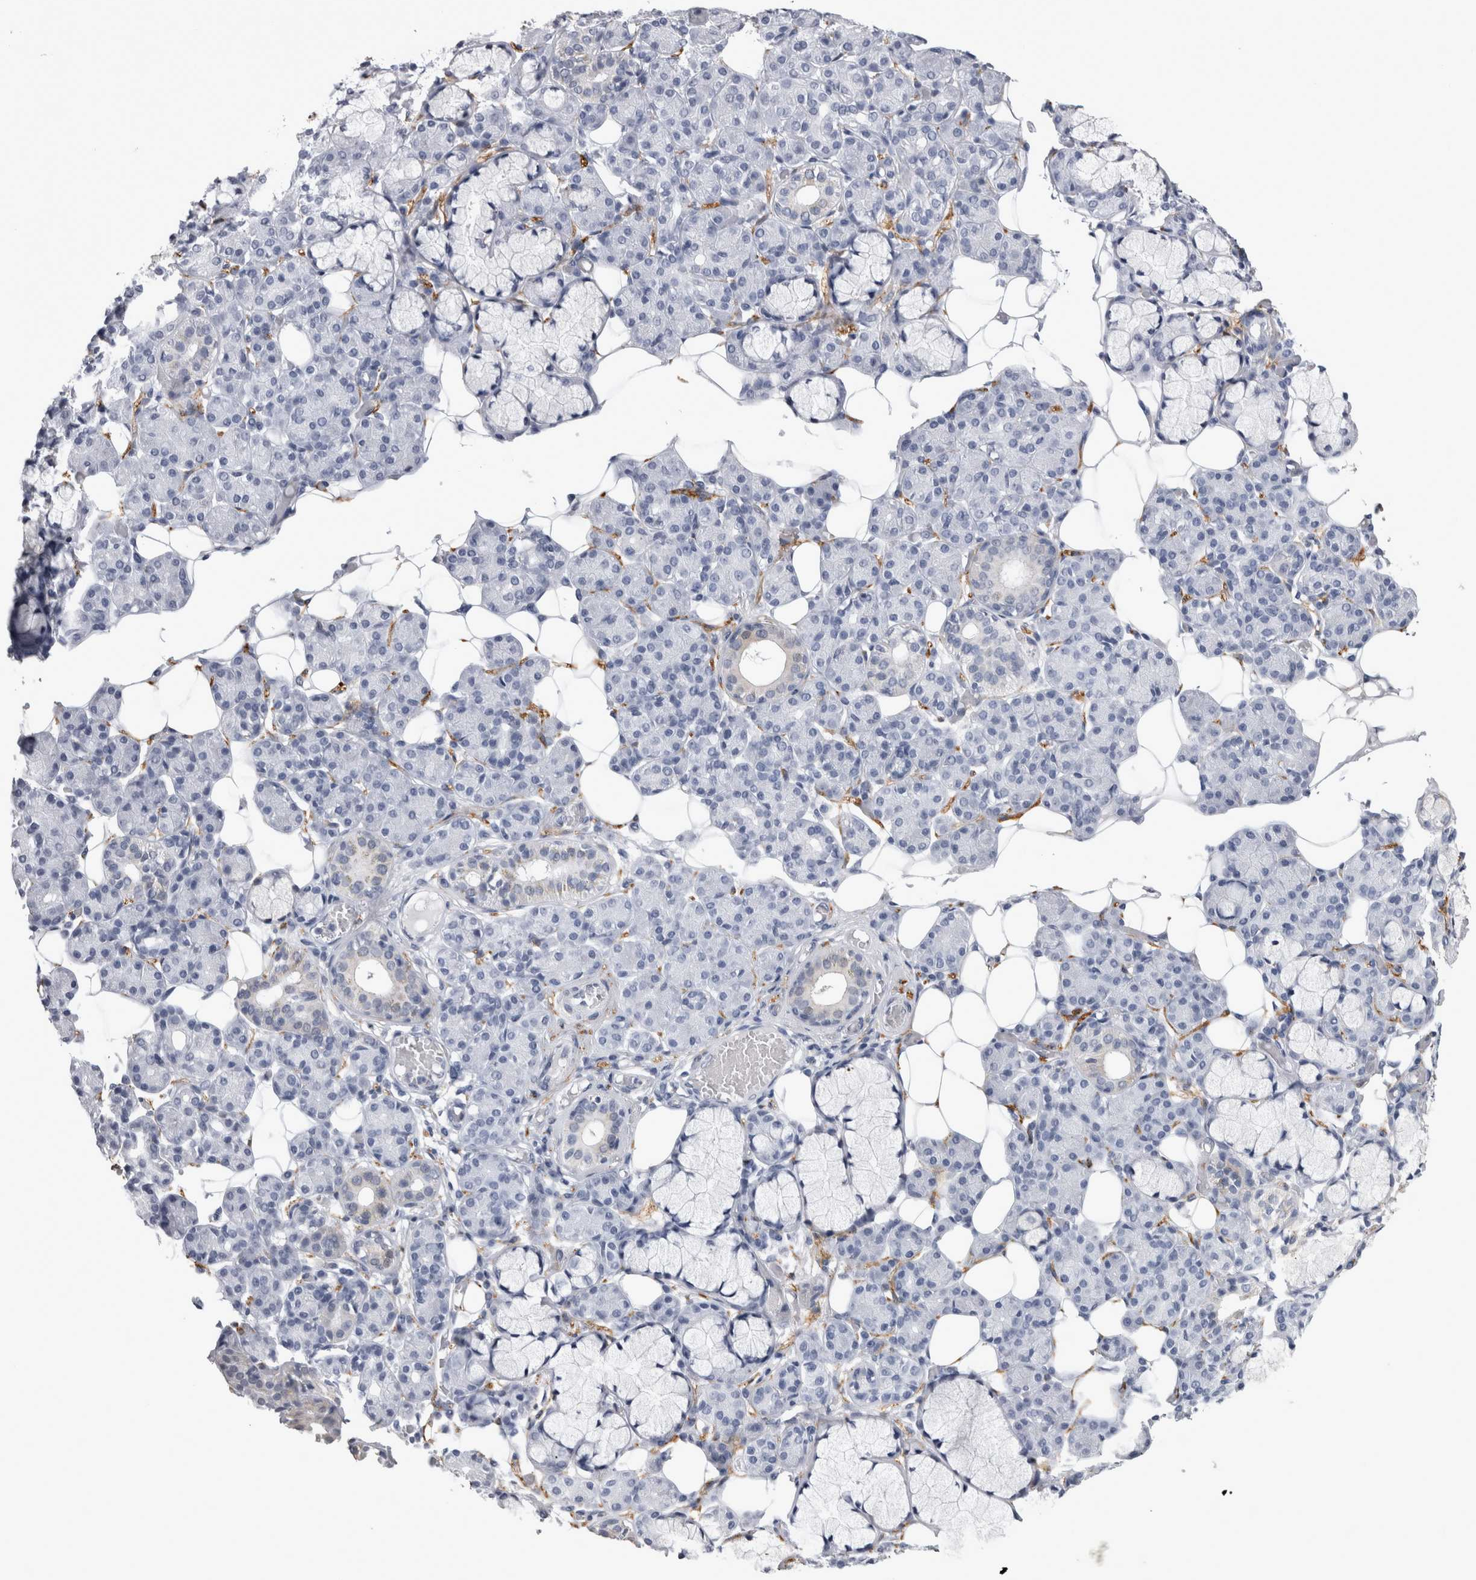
{"staining": {"intensity": "negative", "quantity": "none", "location": "none"}, "tissue": "salivary gland", "cell_type": "Glandular cells", "image_type": "normal", "snomed": [{"axis": "morphology", "description": "Normal tissue, NOS"}, {"axis": "topography", "description": "Salivary gland"}], "caption": "Immunohistochemical staining of unremarkable salivary gland exhibits no significant staining in glandular cells. Nuclei are stained in blue.", "gene": "ACOT7", "patient": {"sex": "male", "age": 63}}